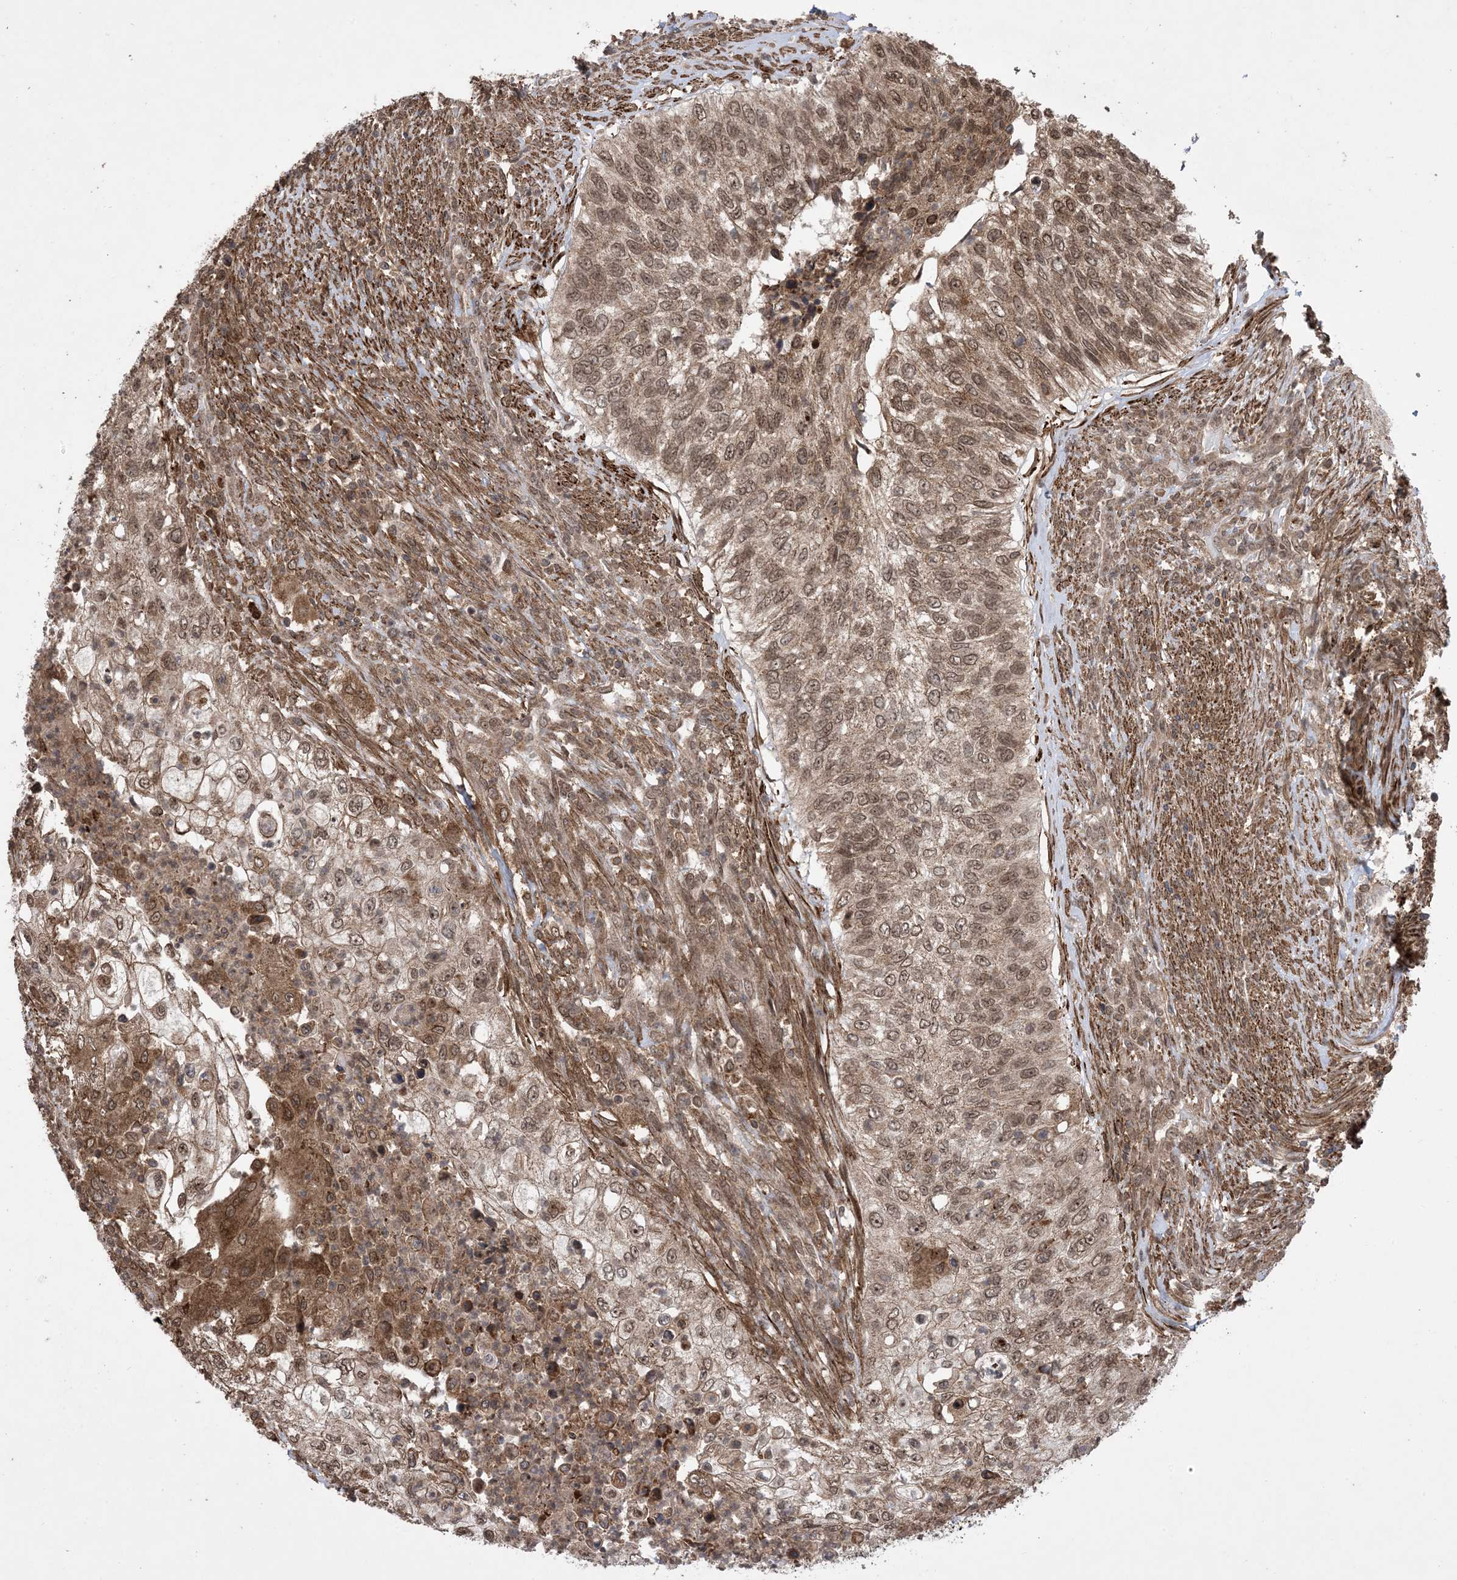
{"staining": {"intensity": "moderate", "quantity": ">75%", "location": "cytoplasmic/membranous,nuclear"}, "tissue": "urothelial cancer", "cell_type": "Tumor cells", "image_type": "cancer", "snomed": [{"axis": "morphology", "description": "Urothelial carcinoma, High grade"}, {"axis": "topography", "description": "Urinary bladder"}], "caption": "Protein positivity by immunohistochemistry (IHC) shows moderate cytoplasmic/membranous and nuclear expression in about >75% of tumor cells in high-grade urothelial carcinoma.", "gene": "ZNF511", "patient": {"sex": "female", "age": 60}}